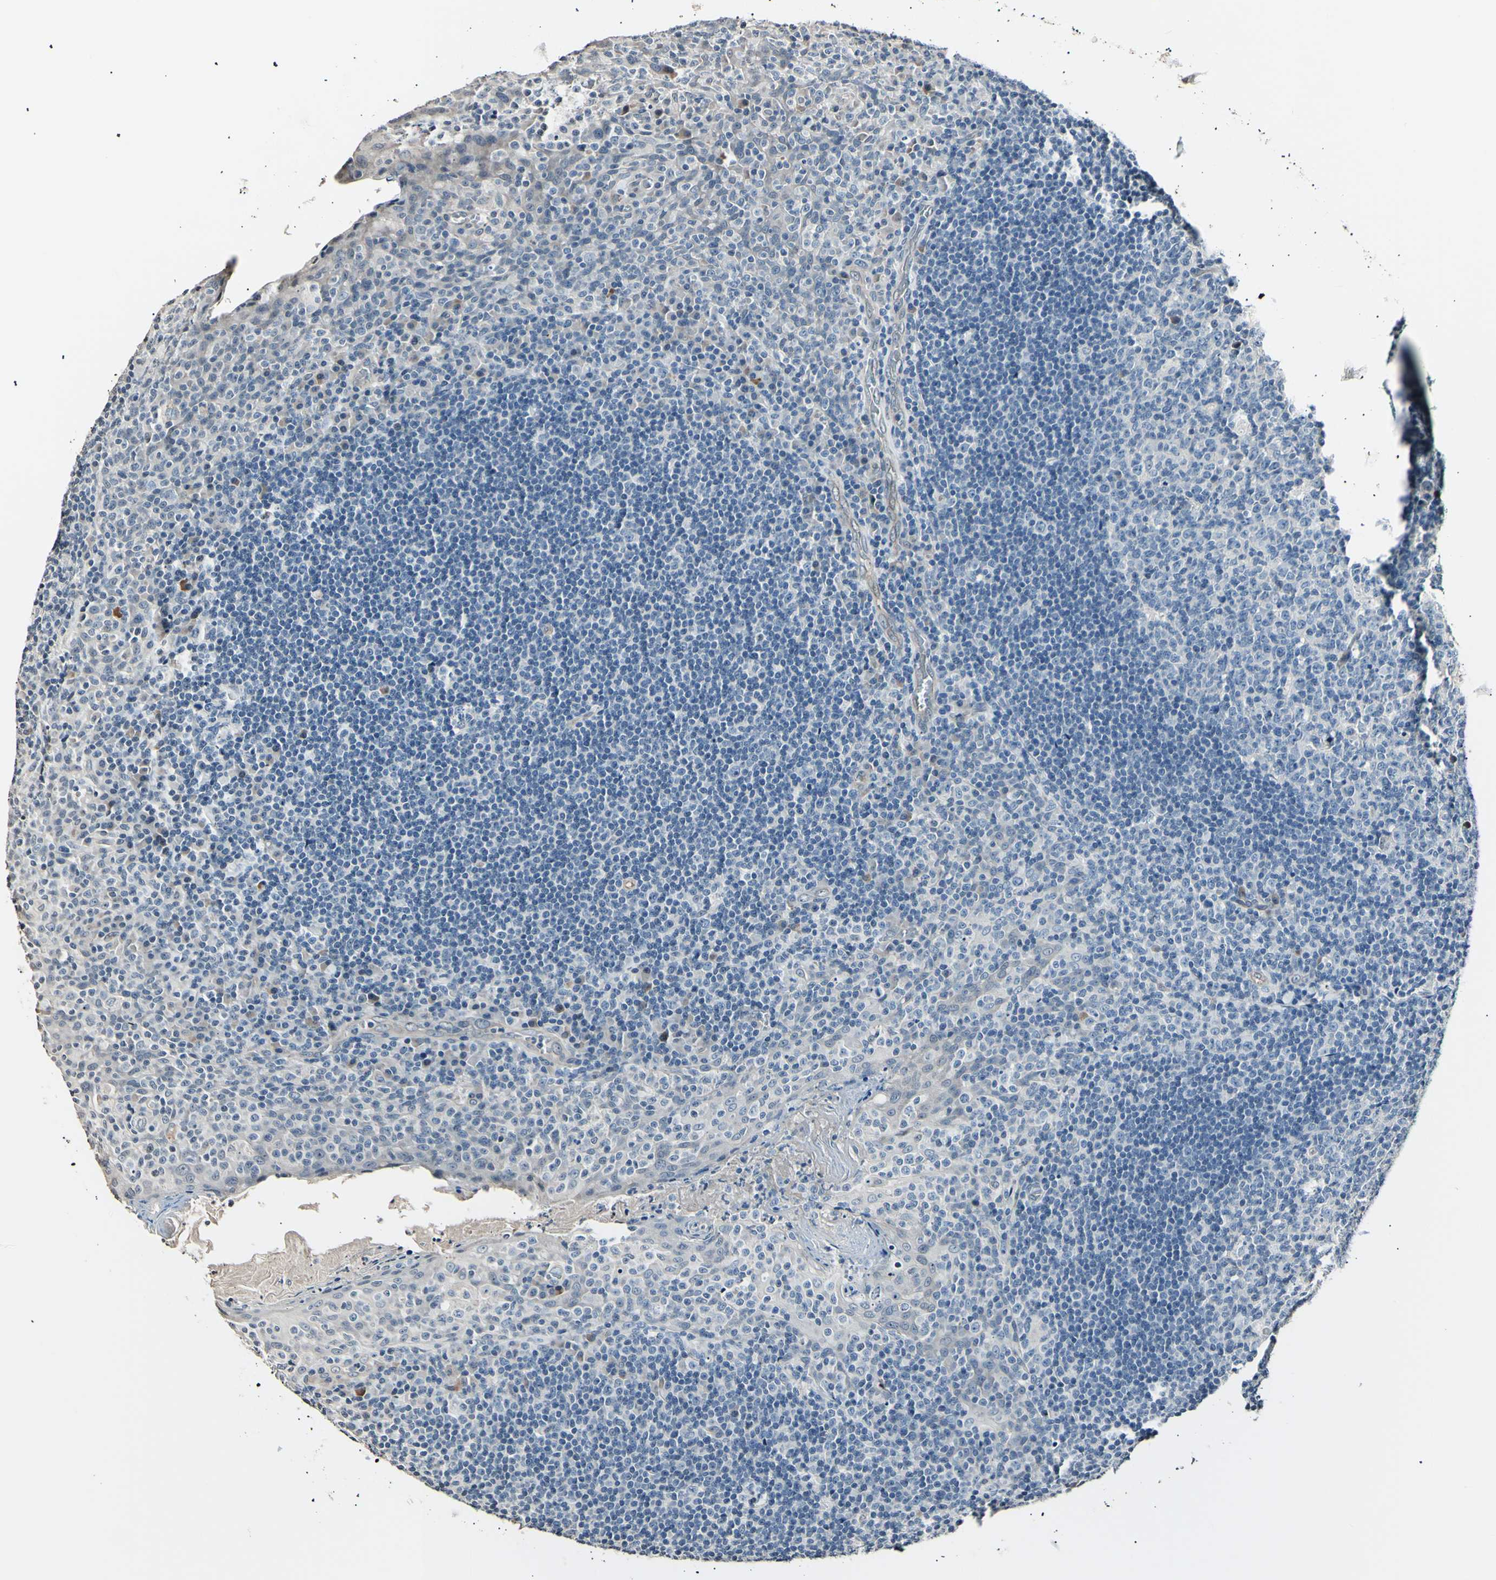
{"staining": {"intensity": "negative", "quantity": "none", "location": "none"}, "tissue": "tonsil", "cell_type": "Germinal center cells", "image_type": "normal", "snomed": [{"axis": "morphology", "description": "Normal tissue, NOS"}, {"axis": "topography", "description": "Tonsil"}], "caption": "Immunohistochemistry (IHC) of unremarkable human tonsil reveals no staining in germinal center cells. Nuclei are stained in blue.", "gene": "AK1", "patient": {"sex": "male", "age": 17}}